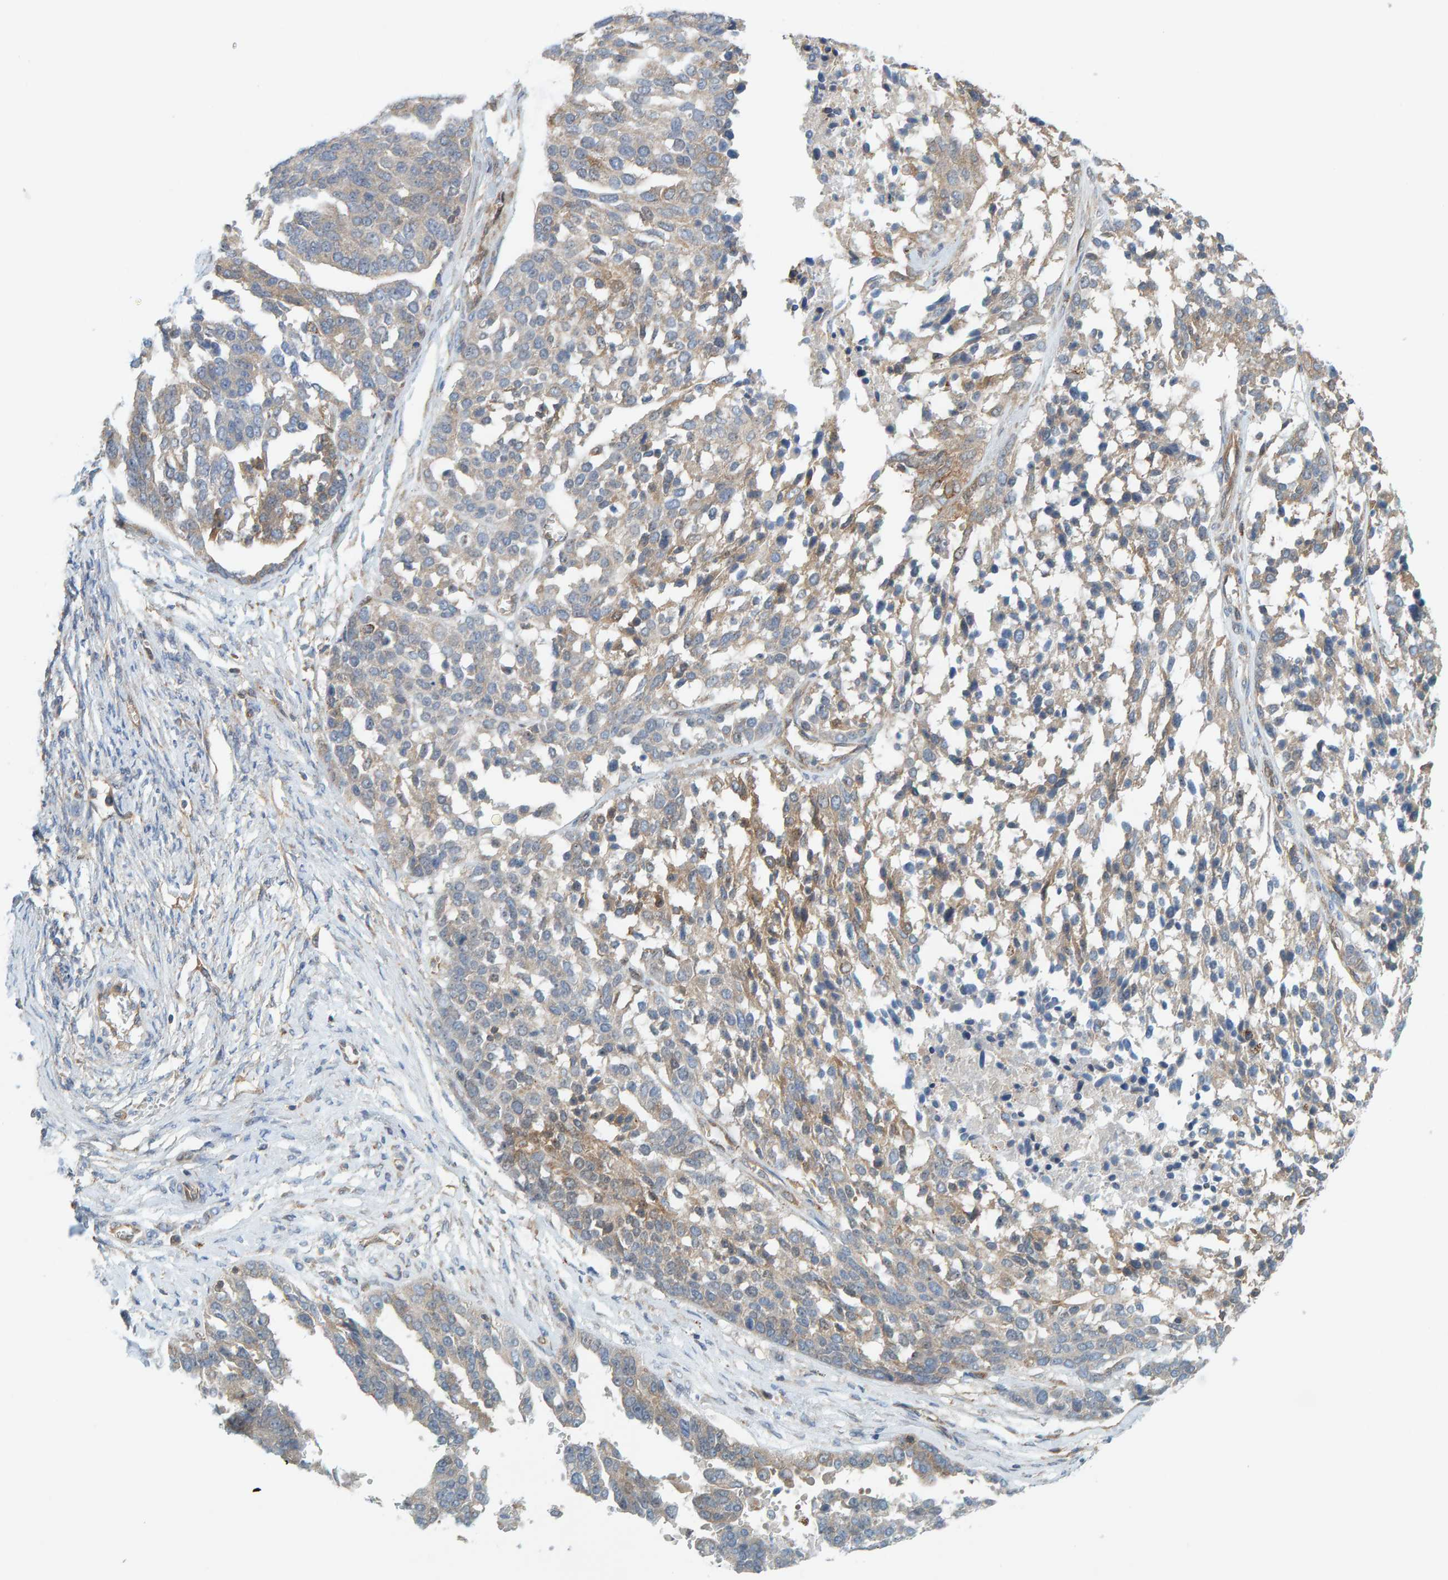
{"staining": {"intensity": "weak", "quantity": "25%-75%", "location": "cytoplasmic/membranous"}, "tissue": "ovarian cancer", "cell_type": "Tumor cells", "image_type": "cancer", "snomed": [{"axis": "morphology", "description": "Cystadenocarcinoma, serous, NOS"}, {"axis": "topography", "description": "Ovary"}], "caption": "Ovarian serous cystadenocarcinoma stained with immunohistochemistry exhibits weak cytoplasmic/membranous expression in approximately 25%-75% of tumor cells.", "gene": "PRKD2", "patient": {"sex": "female", "age": 44}}